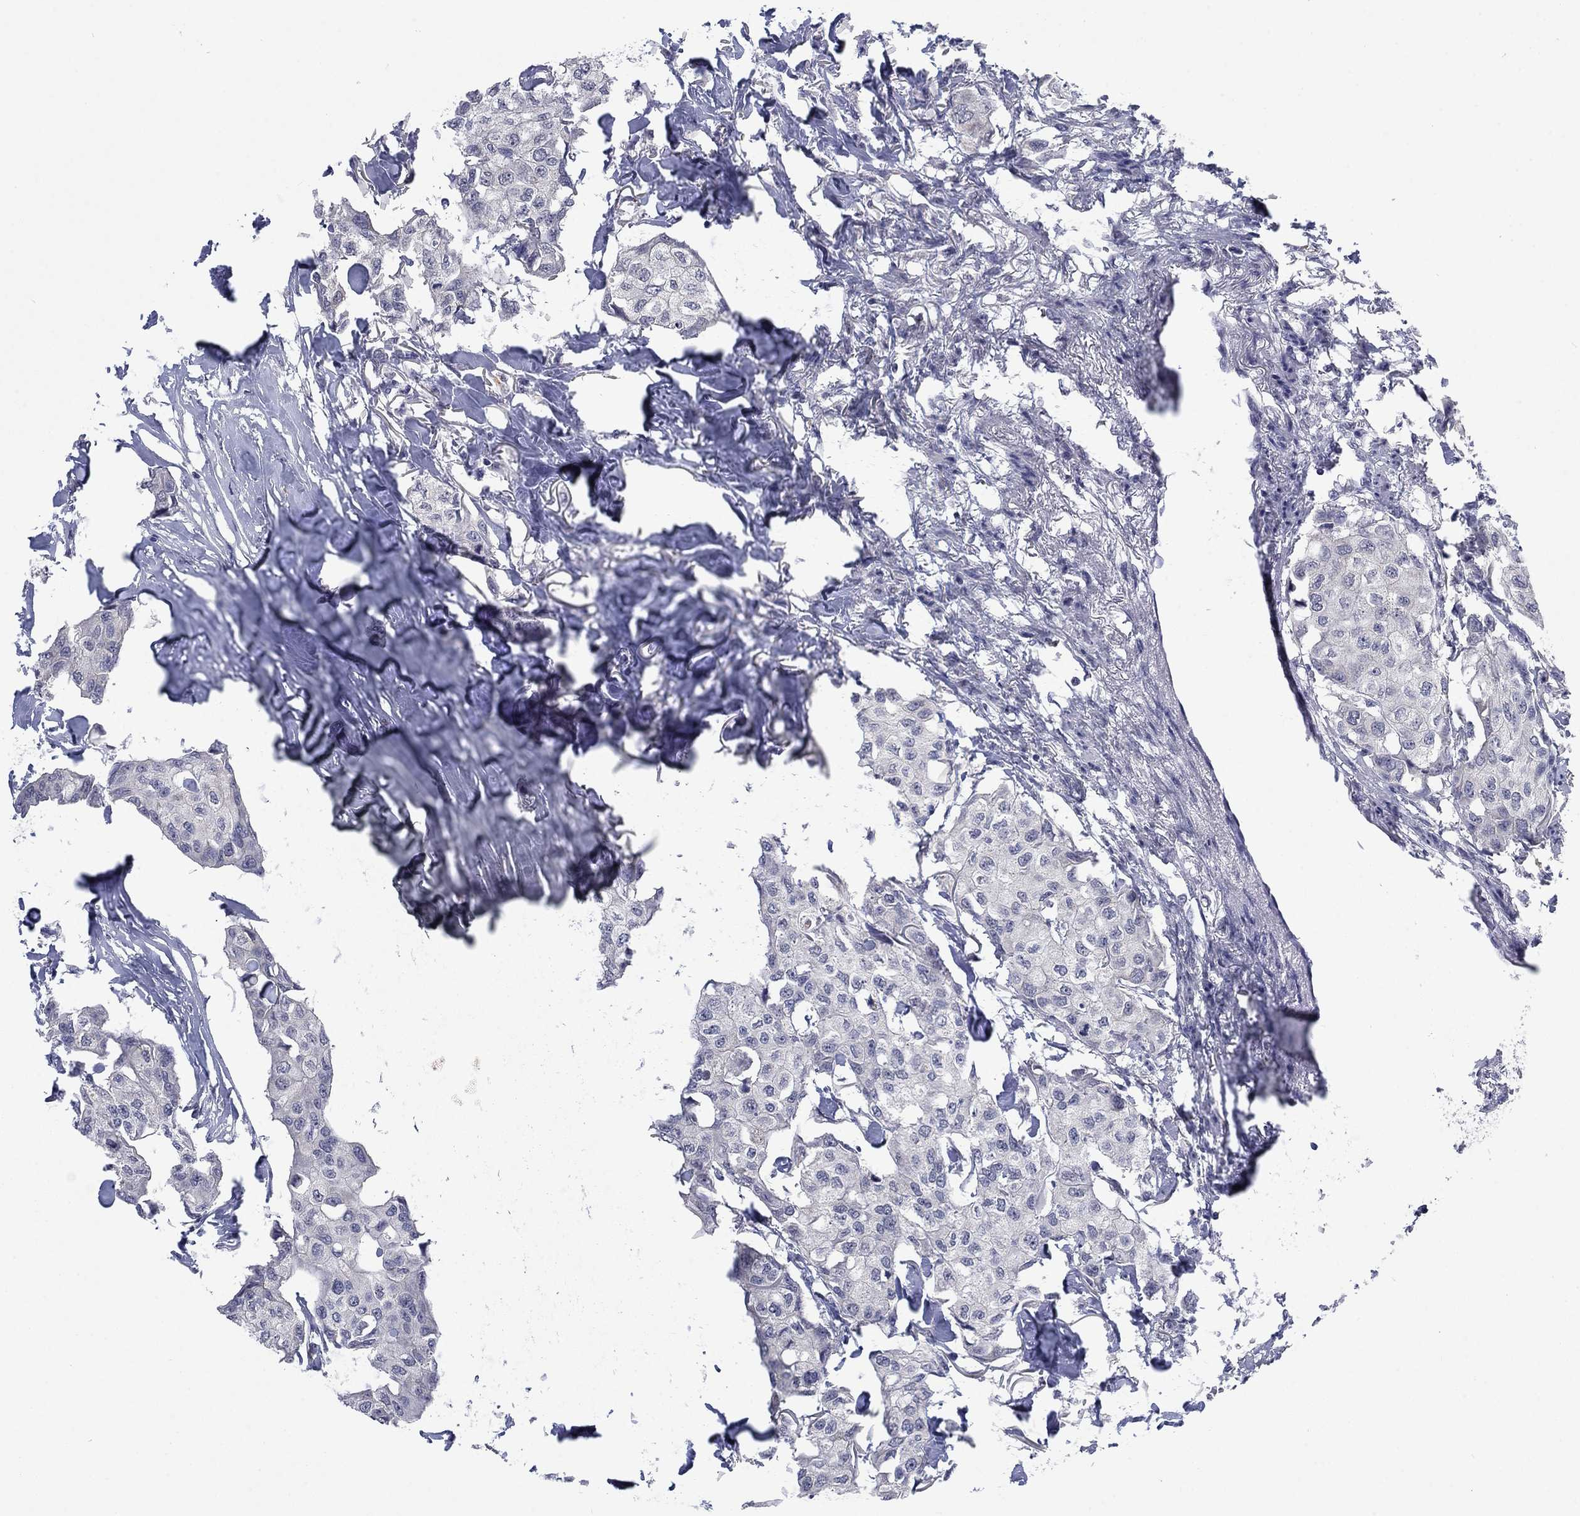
{"staining": {"intensity": "negative", "quantity": "none", "location": "none"}, "tissue": "breast cancer", "cell_type": "Tumor cells", "image_type": "cancer", "snomed": [{"axis": "morphology", "description": "Duct carcinoma"}, {"axis": "topography", "description": "Breast"}], "caption": "Immunohistochemistry (IHC) micrograph of neoplastic tissue: breast cancer (invasive ductal carcinoma) stained with DAB demonstrates no significant protein positivity in tumor cells.", "gene": "SPATA33", "patient": {"sex": "female", "age": 80}}